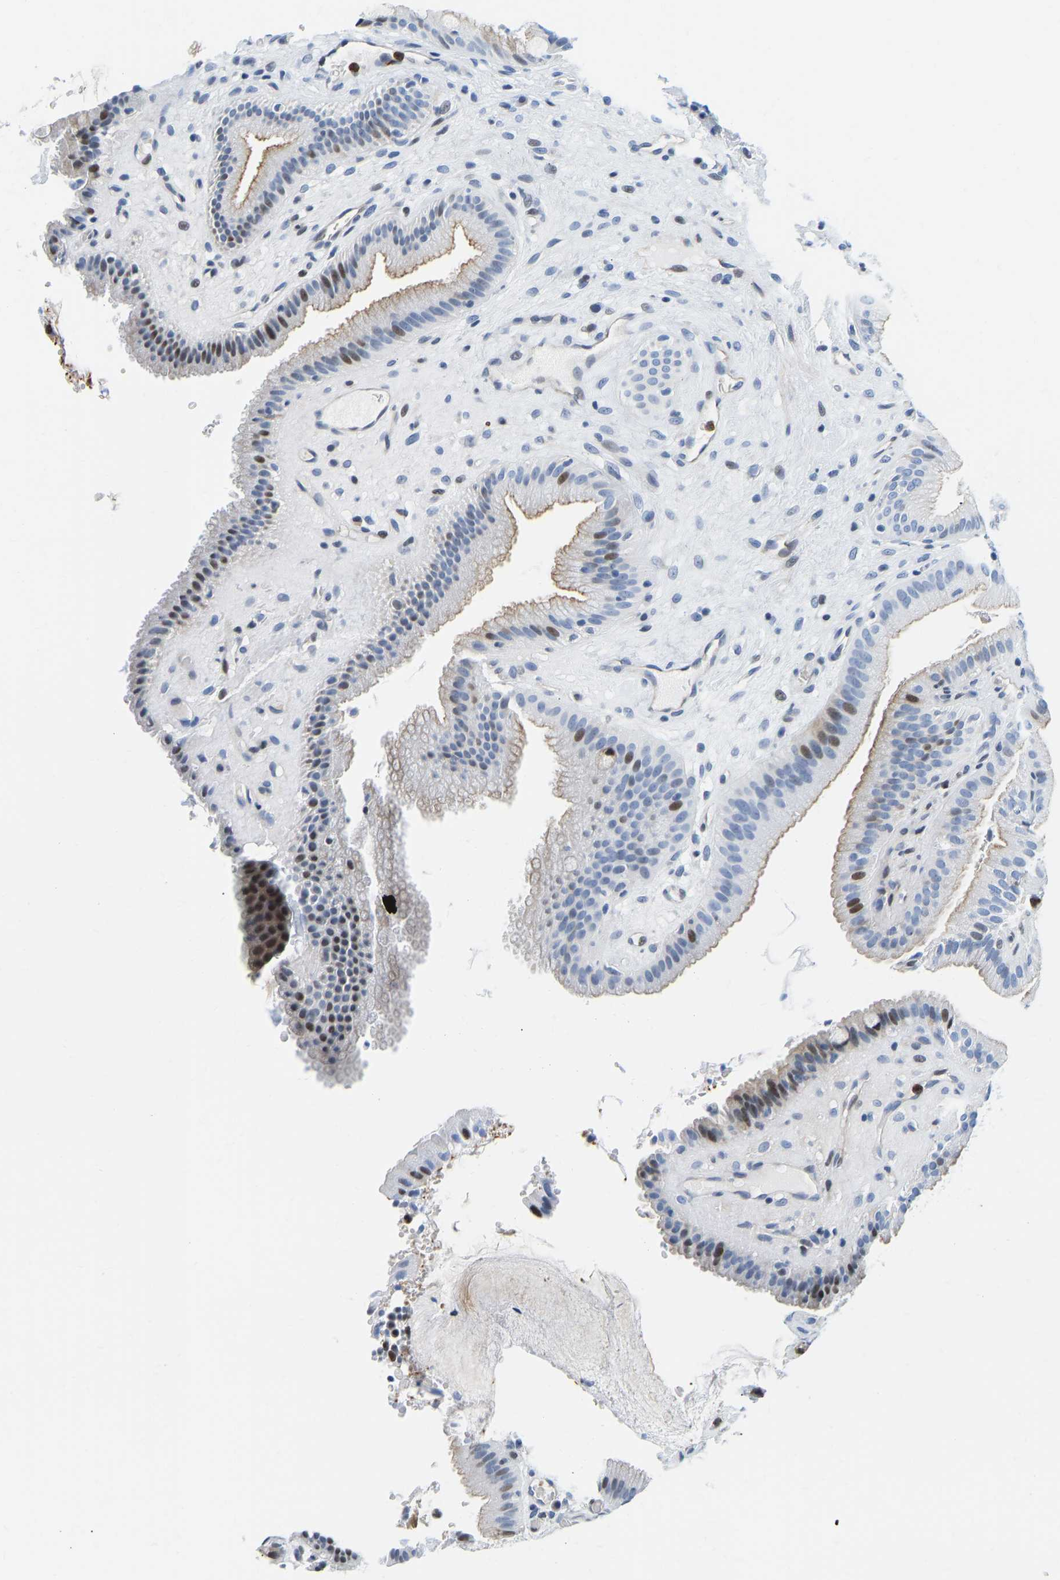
{"staining": {"intensity": "moderate", "quantity": "<25%", "location": "nuclear"}, "tissue": "gallbladder", "cell_type": "Glandular cells", "image_type": "normal", "snomed": [{"axis": "morphology", "description": "Normal tissue, NOS"}, {"axis": "topography", "description": "Gallbladder"}], "caption": "IHC of unremarkable gallbladder shows low levels of moderate nuclear positivity in about <25% of glandular cells.", "gene": "HDAC5", "patient": {"sex": "male", "age": 49}}